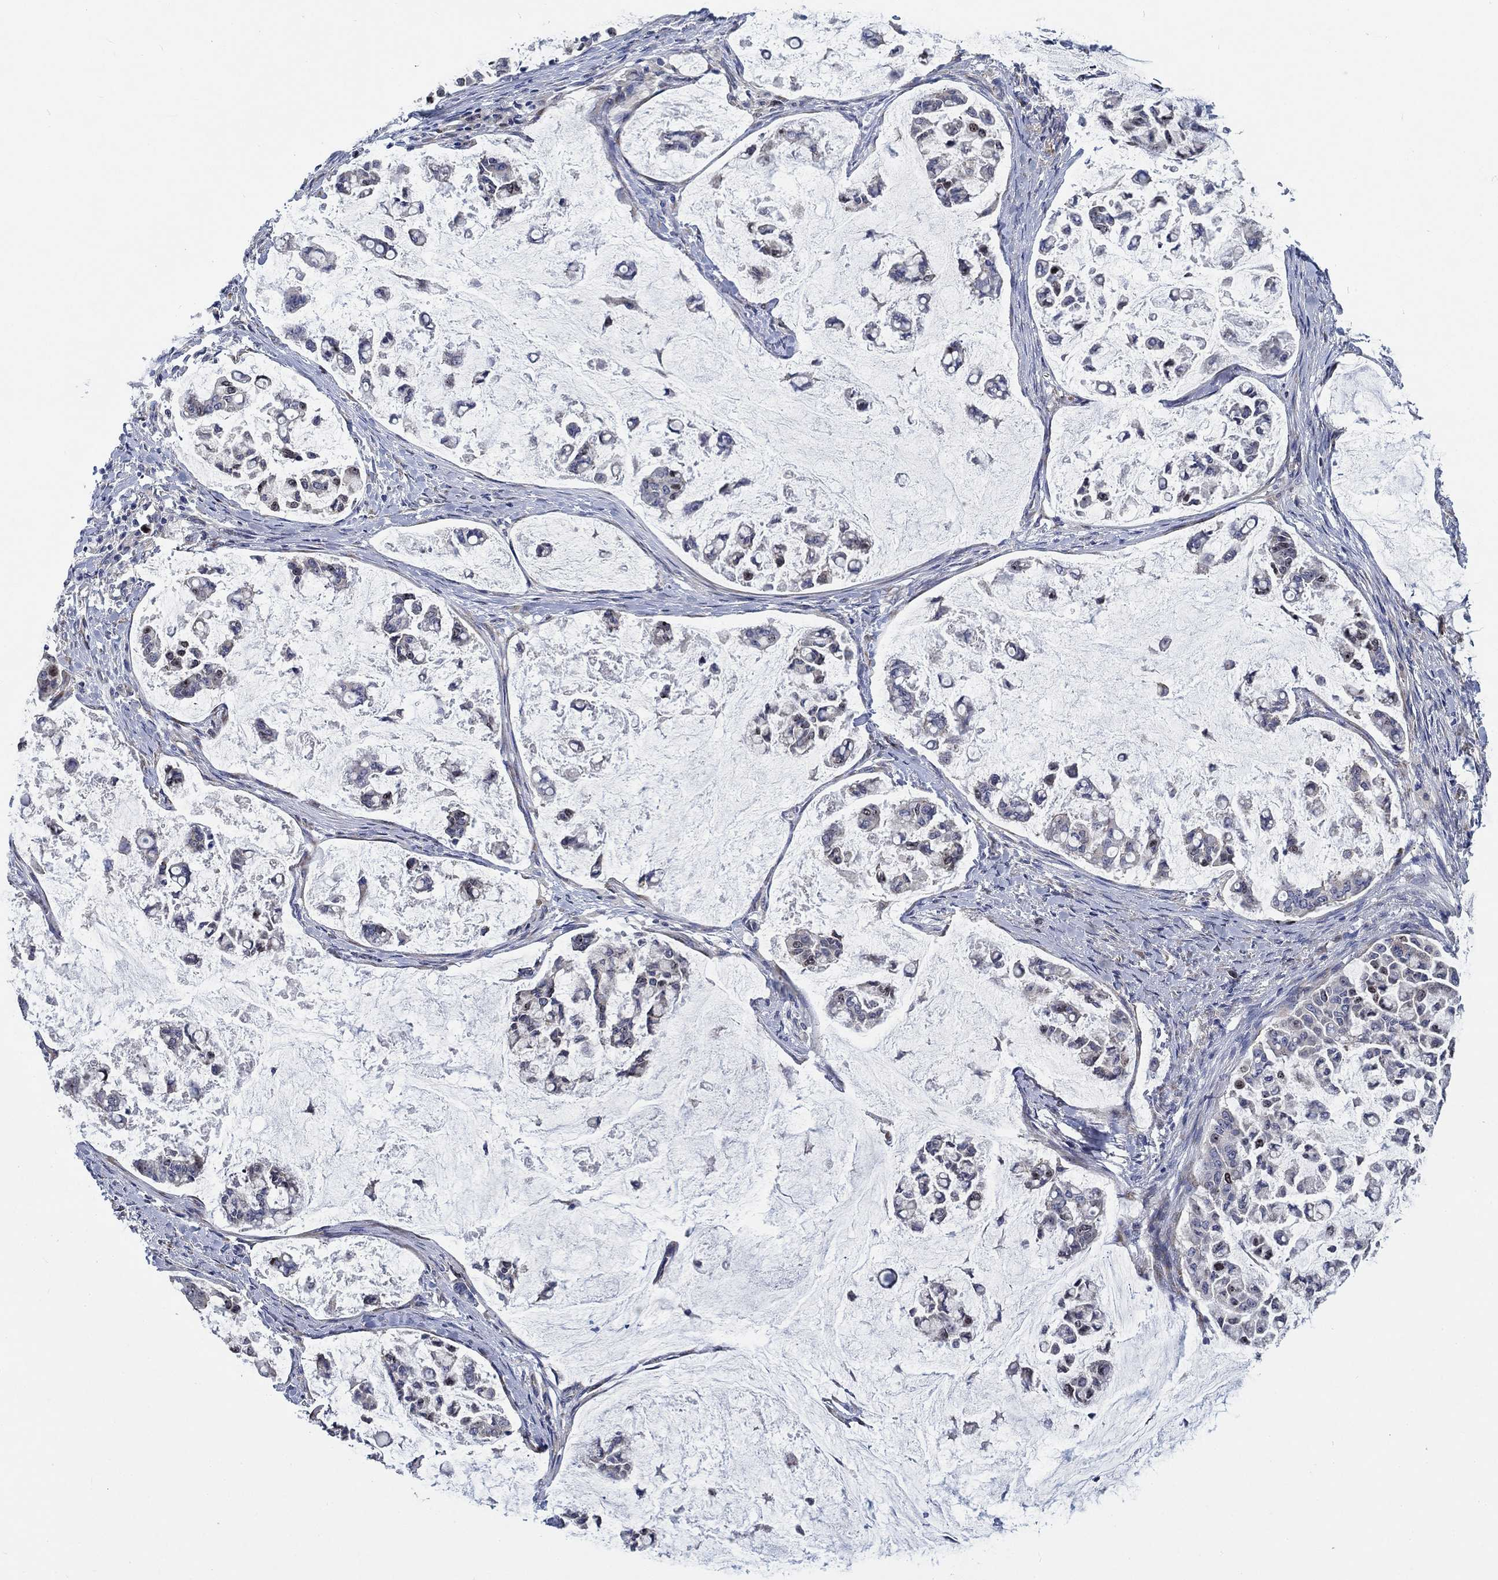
{"staining": {"intensity": "weak", "quantity": "25%-75%", "location": "cytoplasmic/membranous,nuclear"}, "tissue": "stomach cancer", "cell_type": "Tumor cells", "image_type": "cancer", "snomed": [{"axis": "morphology", "description": "Adenocarcinoma, NOS"}, {"axis": "topography", "description": "Stomach"}], "caption": "DAB immunohistochemical staining of stomach adenocarcinoma shows weak cytoplasmic/membranous and nuclear protein staining in about 25%-75% of tumor cells.", "gene": "MMP24", "patient": {"sex": "male", "age": 82}}